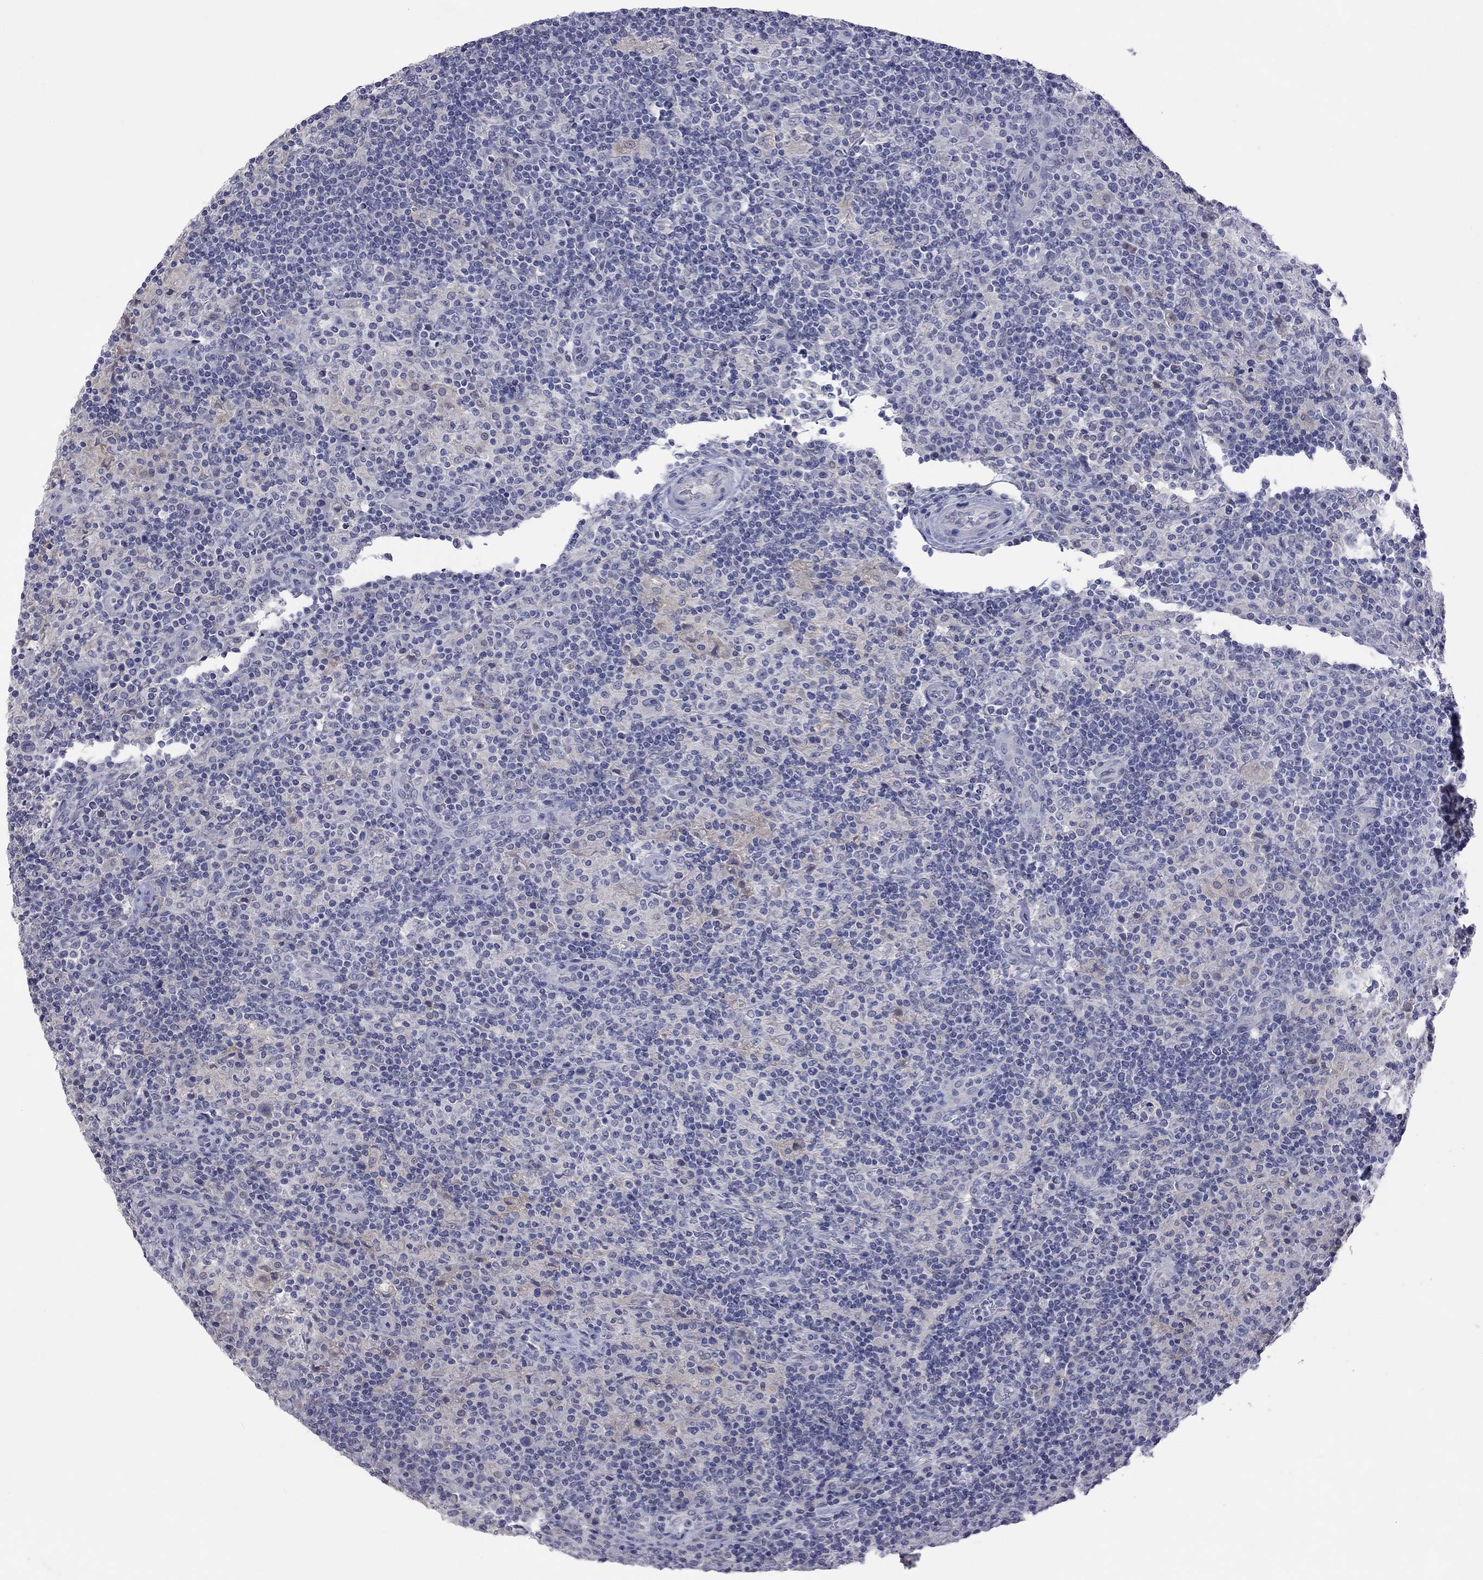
{"staining": {"intensity": "negative", "quantity": "none", "location": "none"}, "tissue": "lymphoma", "cell_type": "Tumor cells", "image_type": "cancer", "snomed": [{"axis": "morphology", "description": "Hodgkin's disease, NOS"}, {"axis": "topography", "description": "Lymph node"}], "caption": "Lymphoma was stained to show a protein in brown. There is no significant staining in tumor cells.", "gene": "HYLS1", "patient": {"sex": "male", "age": 70}}